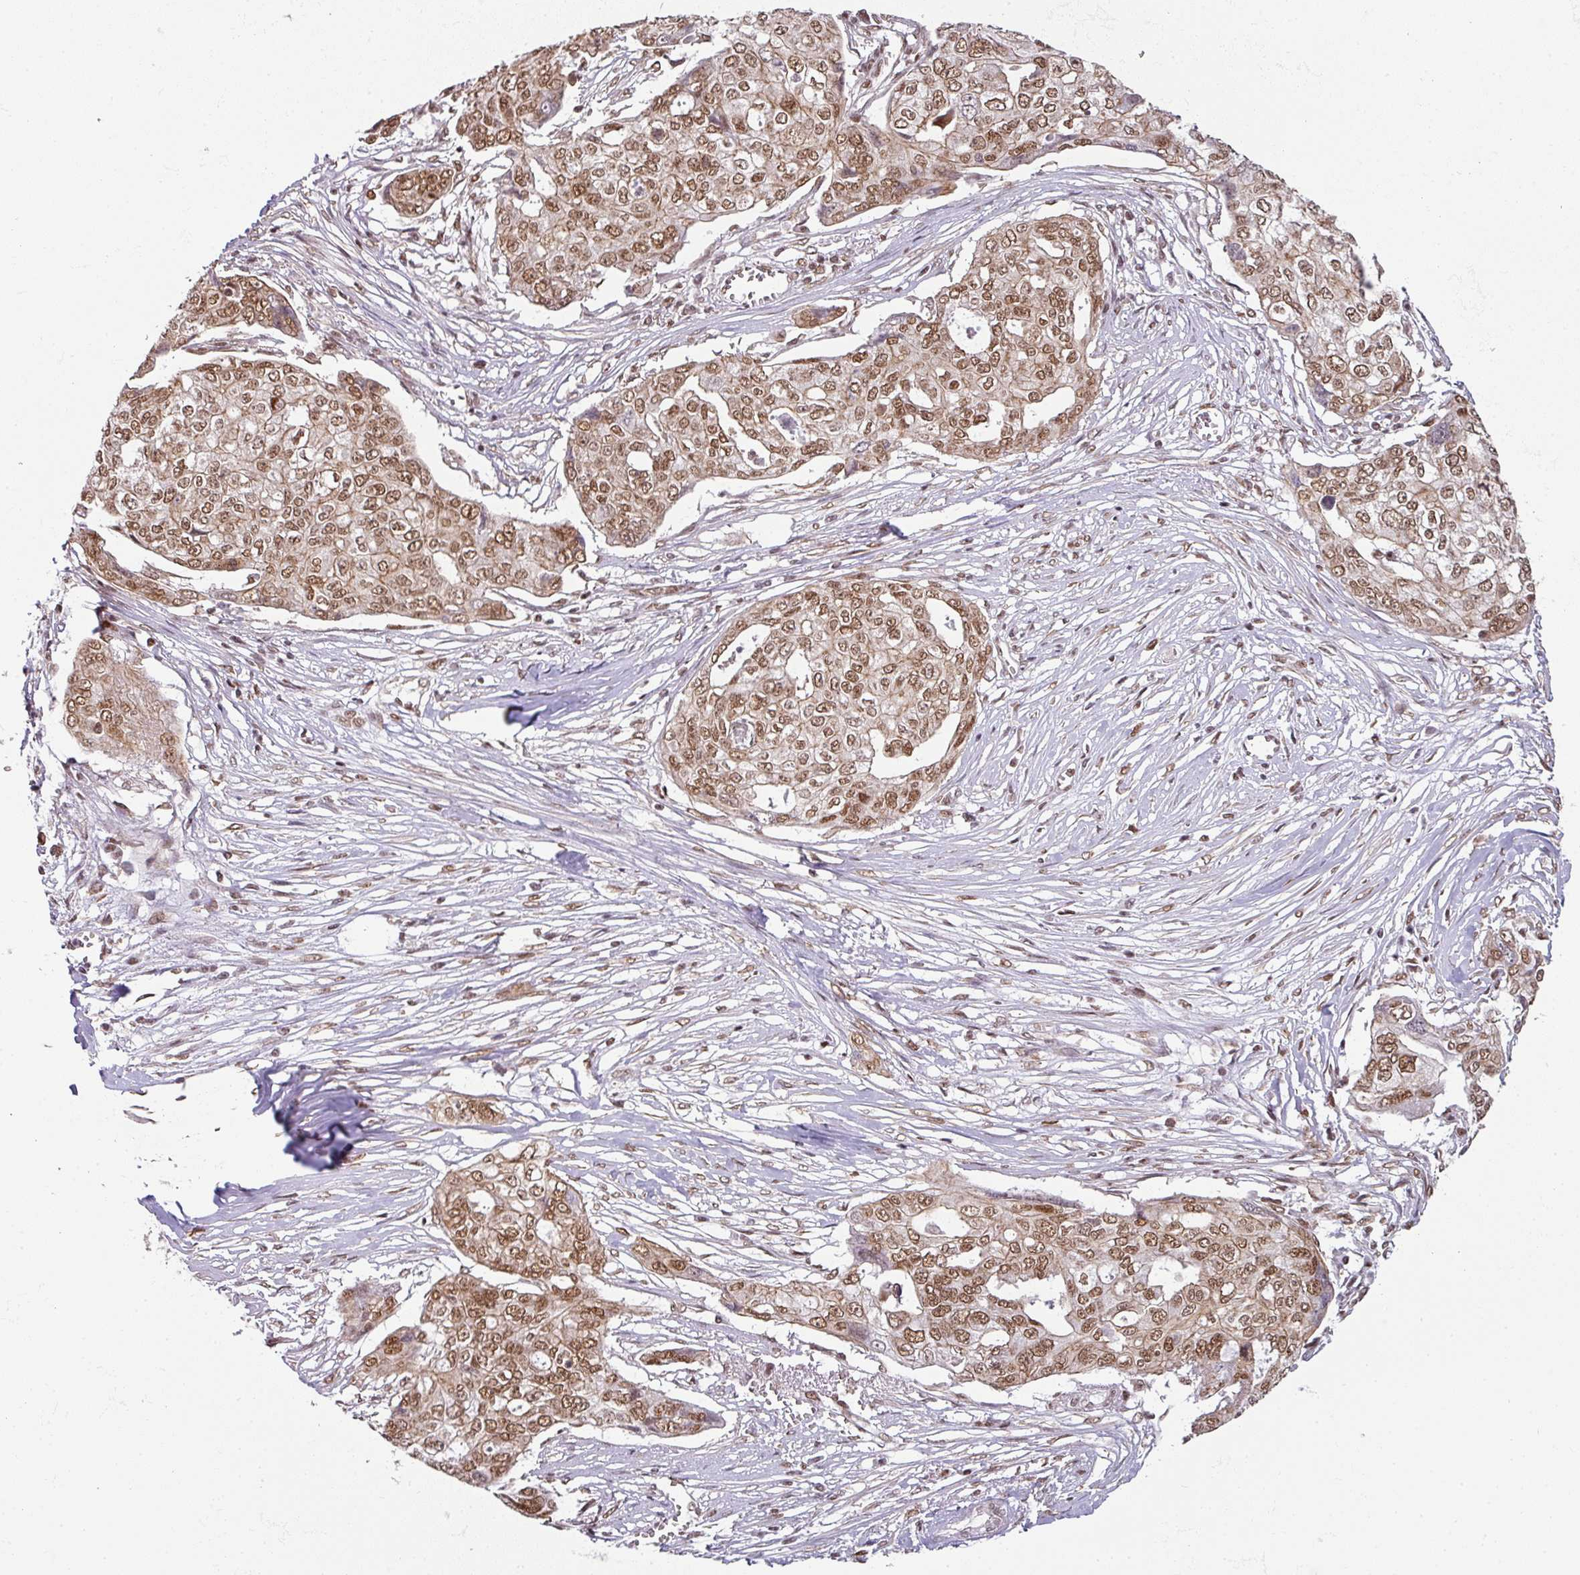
{"staining": {"intensity": "moderate", "quantity": ">75%", "location": "nuclear"}, "tissue": "ovarian cancer", "cell_type": "Tumor cells", "image_type": "cancer", "snomed": [{"axis": "morphology", "description": "Carcinoma, endometroid"}, {"axis": "topography", "description": "Ovary"}], "caption": "Endometroid carcinoma (ovarian) was stained to show a protein in brown. There is medium levels of moderate nuclear positivity in approximately >75% of tumor cells.", "gene": "NCOA5", "patient": {"sex": "female", "age": 70}}